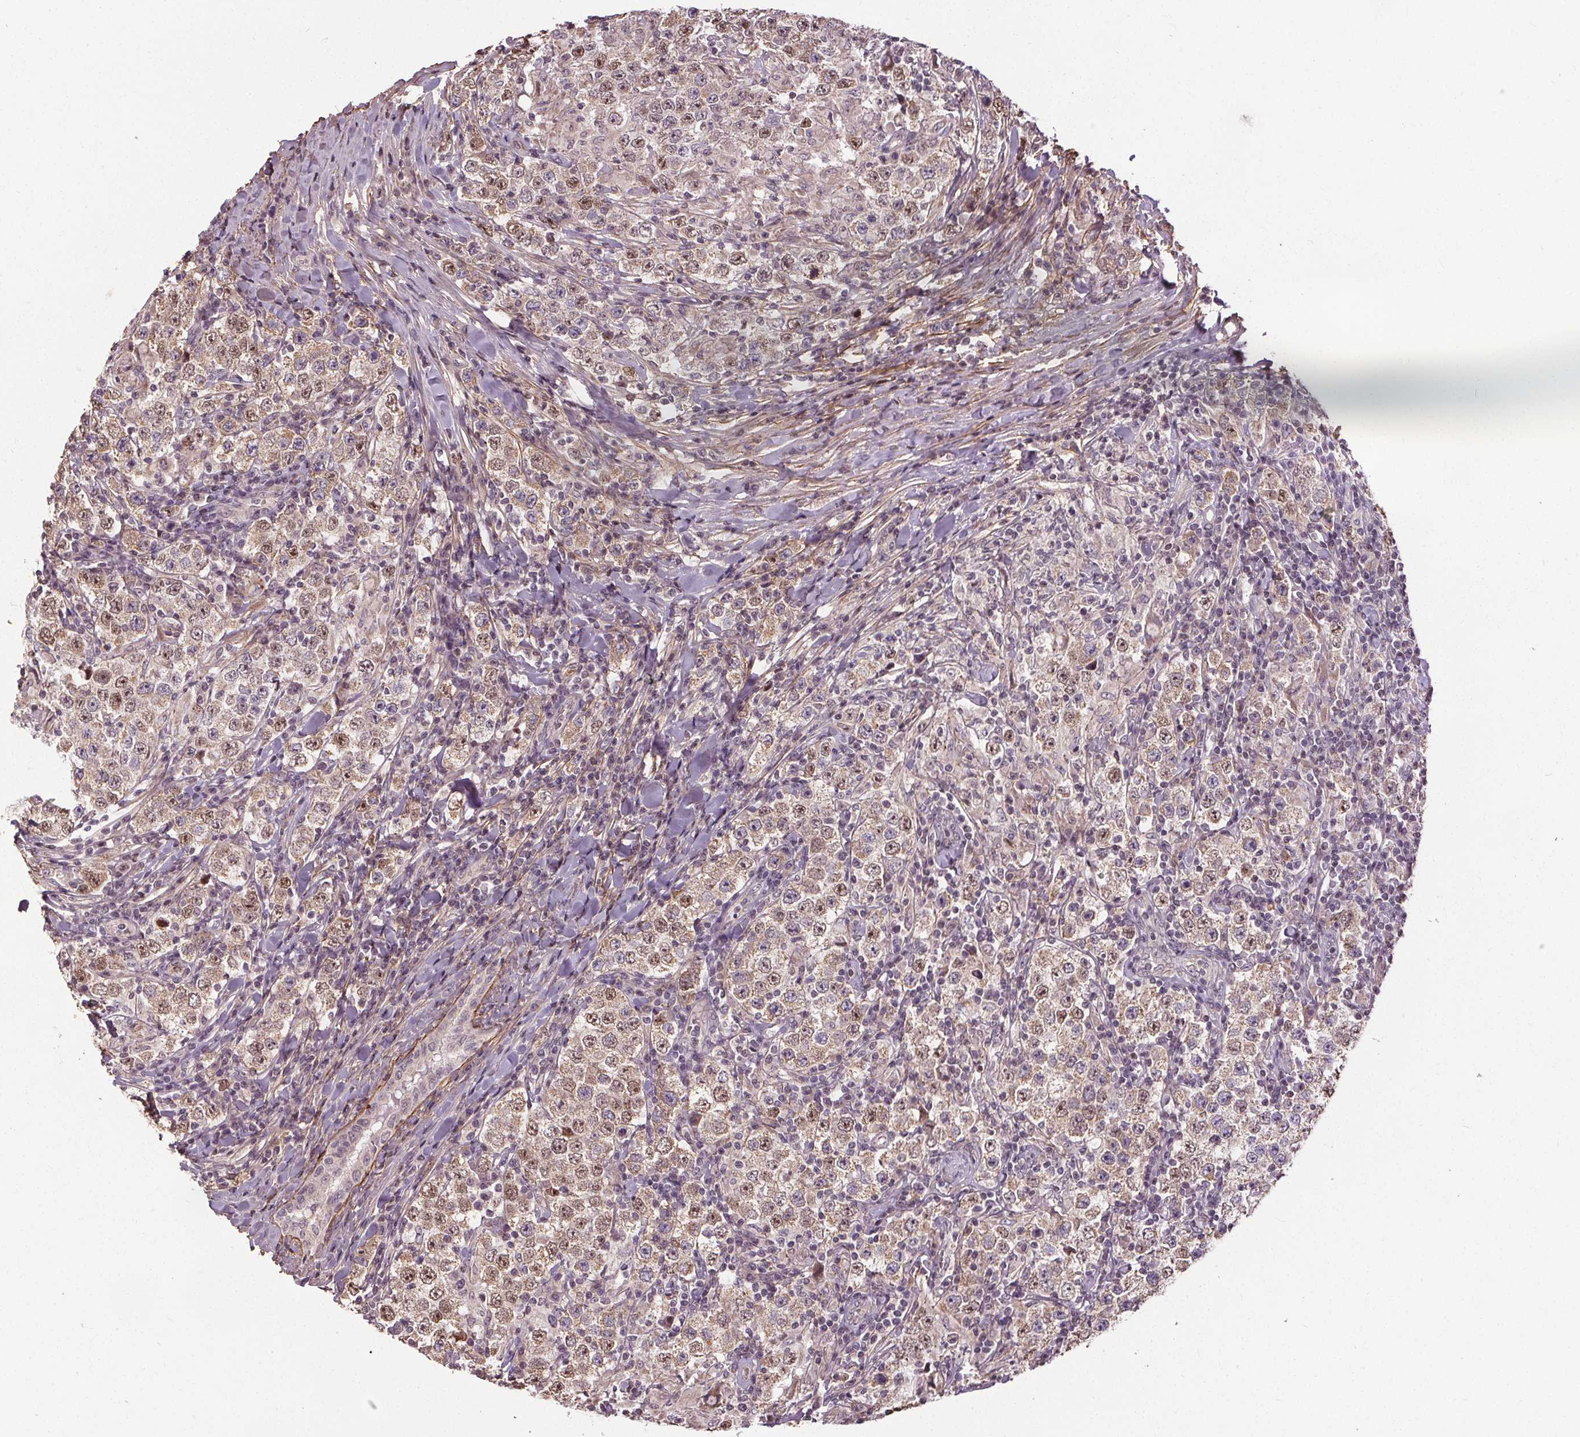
{"staining": {"intensity": "weak", "quantity": "25%-75%", "location": "nuclear"}, "tissue": "testis cancer", "cell_type": "Tumor cells", "image_type": "cancer", "snomed": [{"axis": "morphology", "description": "Seminoma, NOS"}, {"axis": "morphology", "description": "Carcinoma, Embryonal, NOS"}, {"axis": "topography", "description": "Testis"}], "caption": "Tumor cells demonstrate weak nuclear positivity in about 25%-75% of cells in embryonal carcinoma (testis).", "gene": "KIAA0232", "patient": {"sex": "male", "age": 41}}